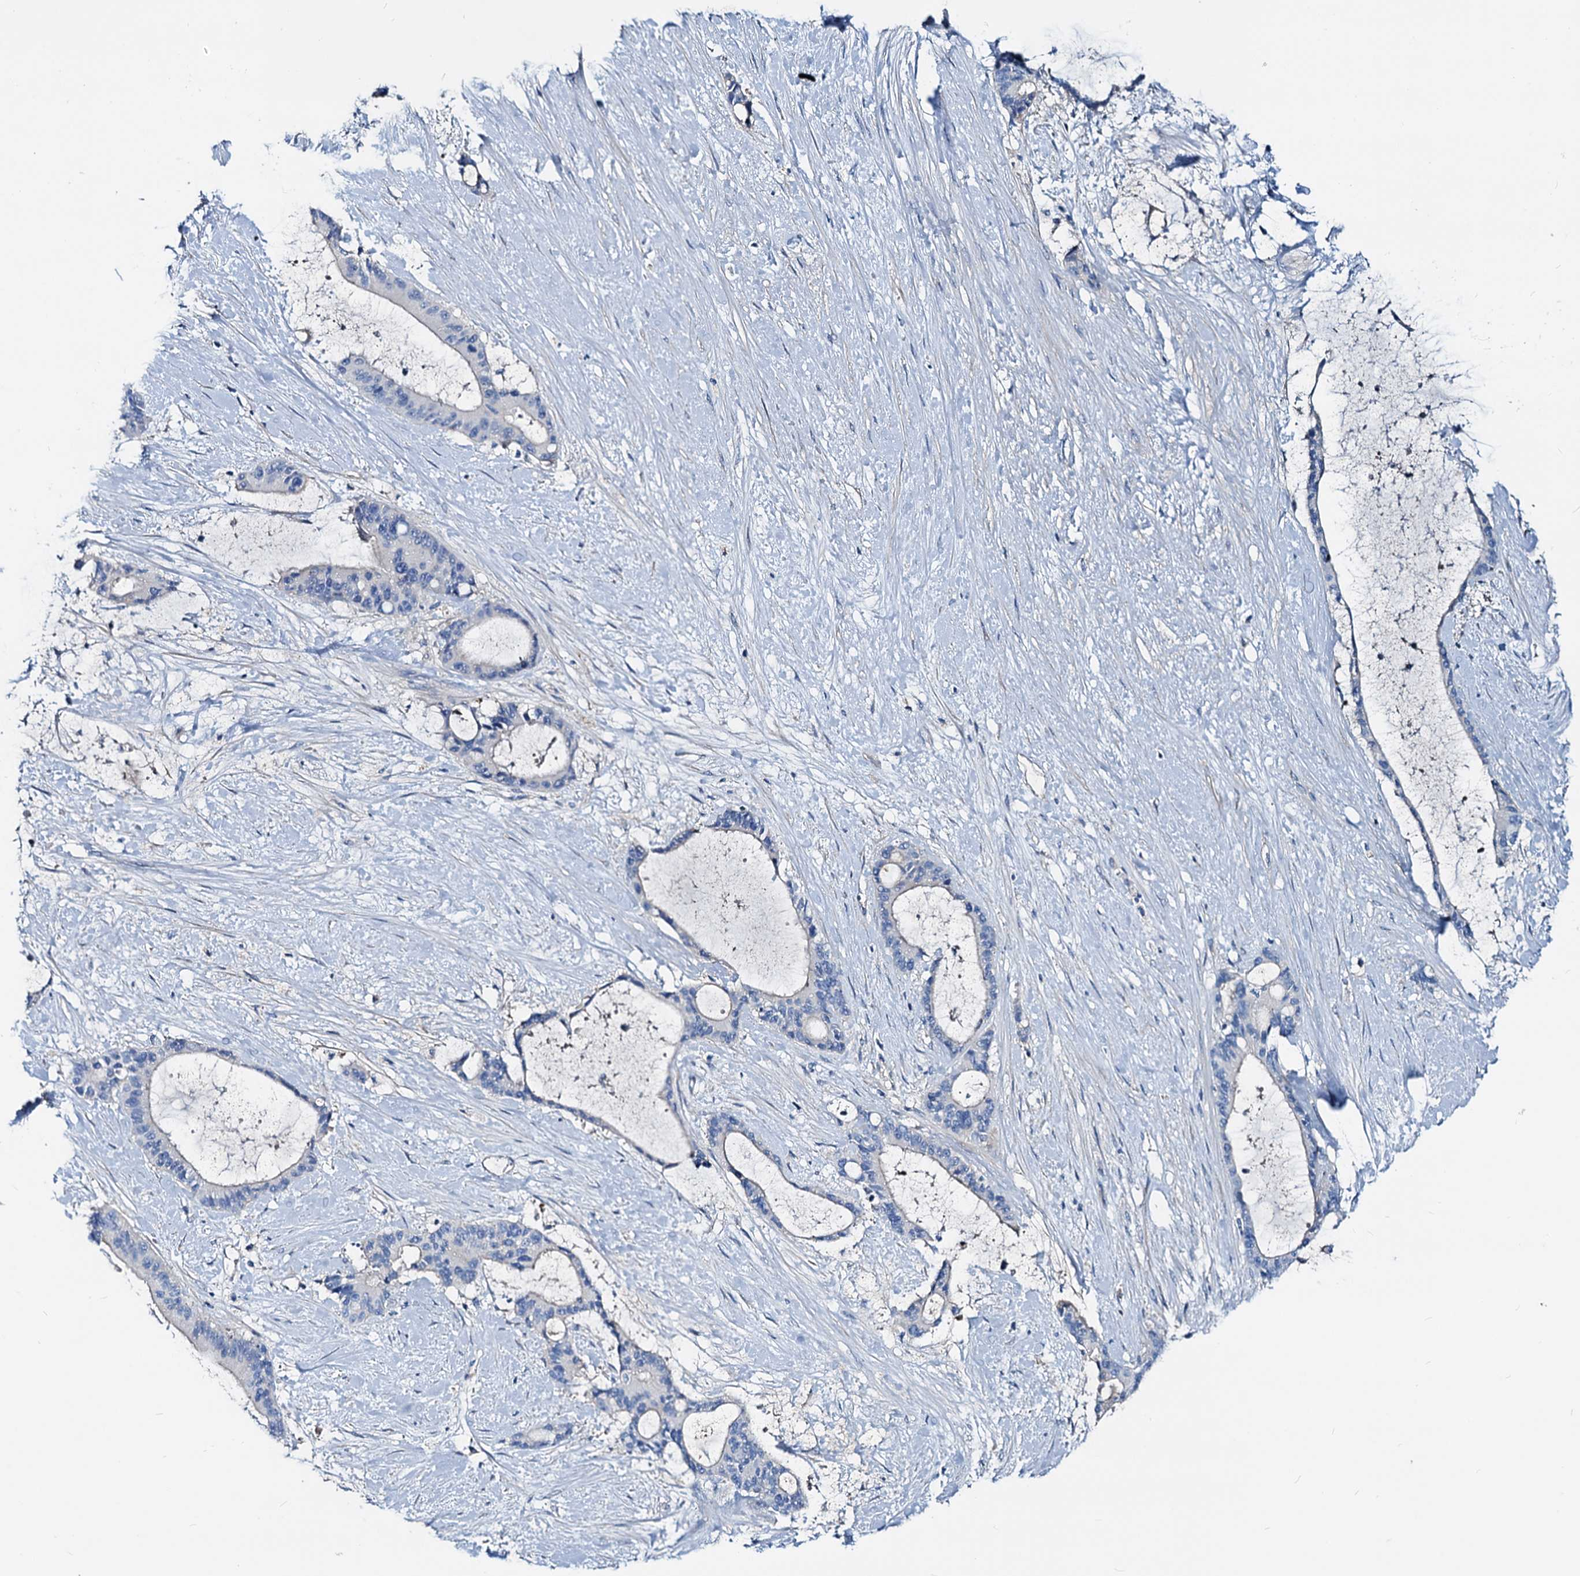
{"staining": {"intensity": "negative", "quantity": "none", "location": "none"}, "tissue": "liver cancer", "cell_type": "Tumor cells", "image_type": "cancer", "snomed": [{"axis": "morphology", "description": "Normal tissue, NOS"}, {"axis": "morphology", "description": "Cholangiocarcinoma"}, {"axis": "topography", "description": "Liver"}, {"axis": "topography", "description": "Peripheral nerve tissue"}], "caption": "The micrograph exhibits no significant staining in tumor cells of liver cancer. Brightfield microscopy of IHC stained with DAB (3,3'-diaminobenzidine) (brown) and hematoxylin (blue), captured at high magnification.", "gene": "DYDC2", "patient": {"sex": "female", "age": 73}}